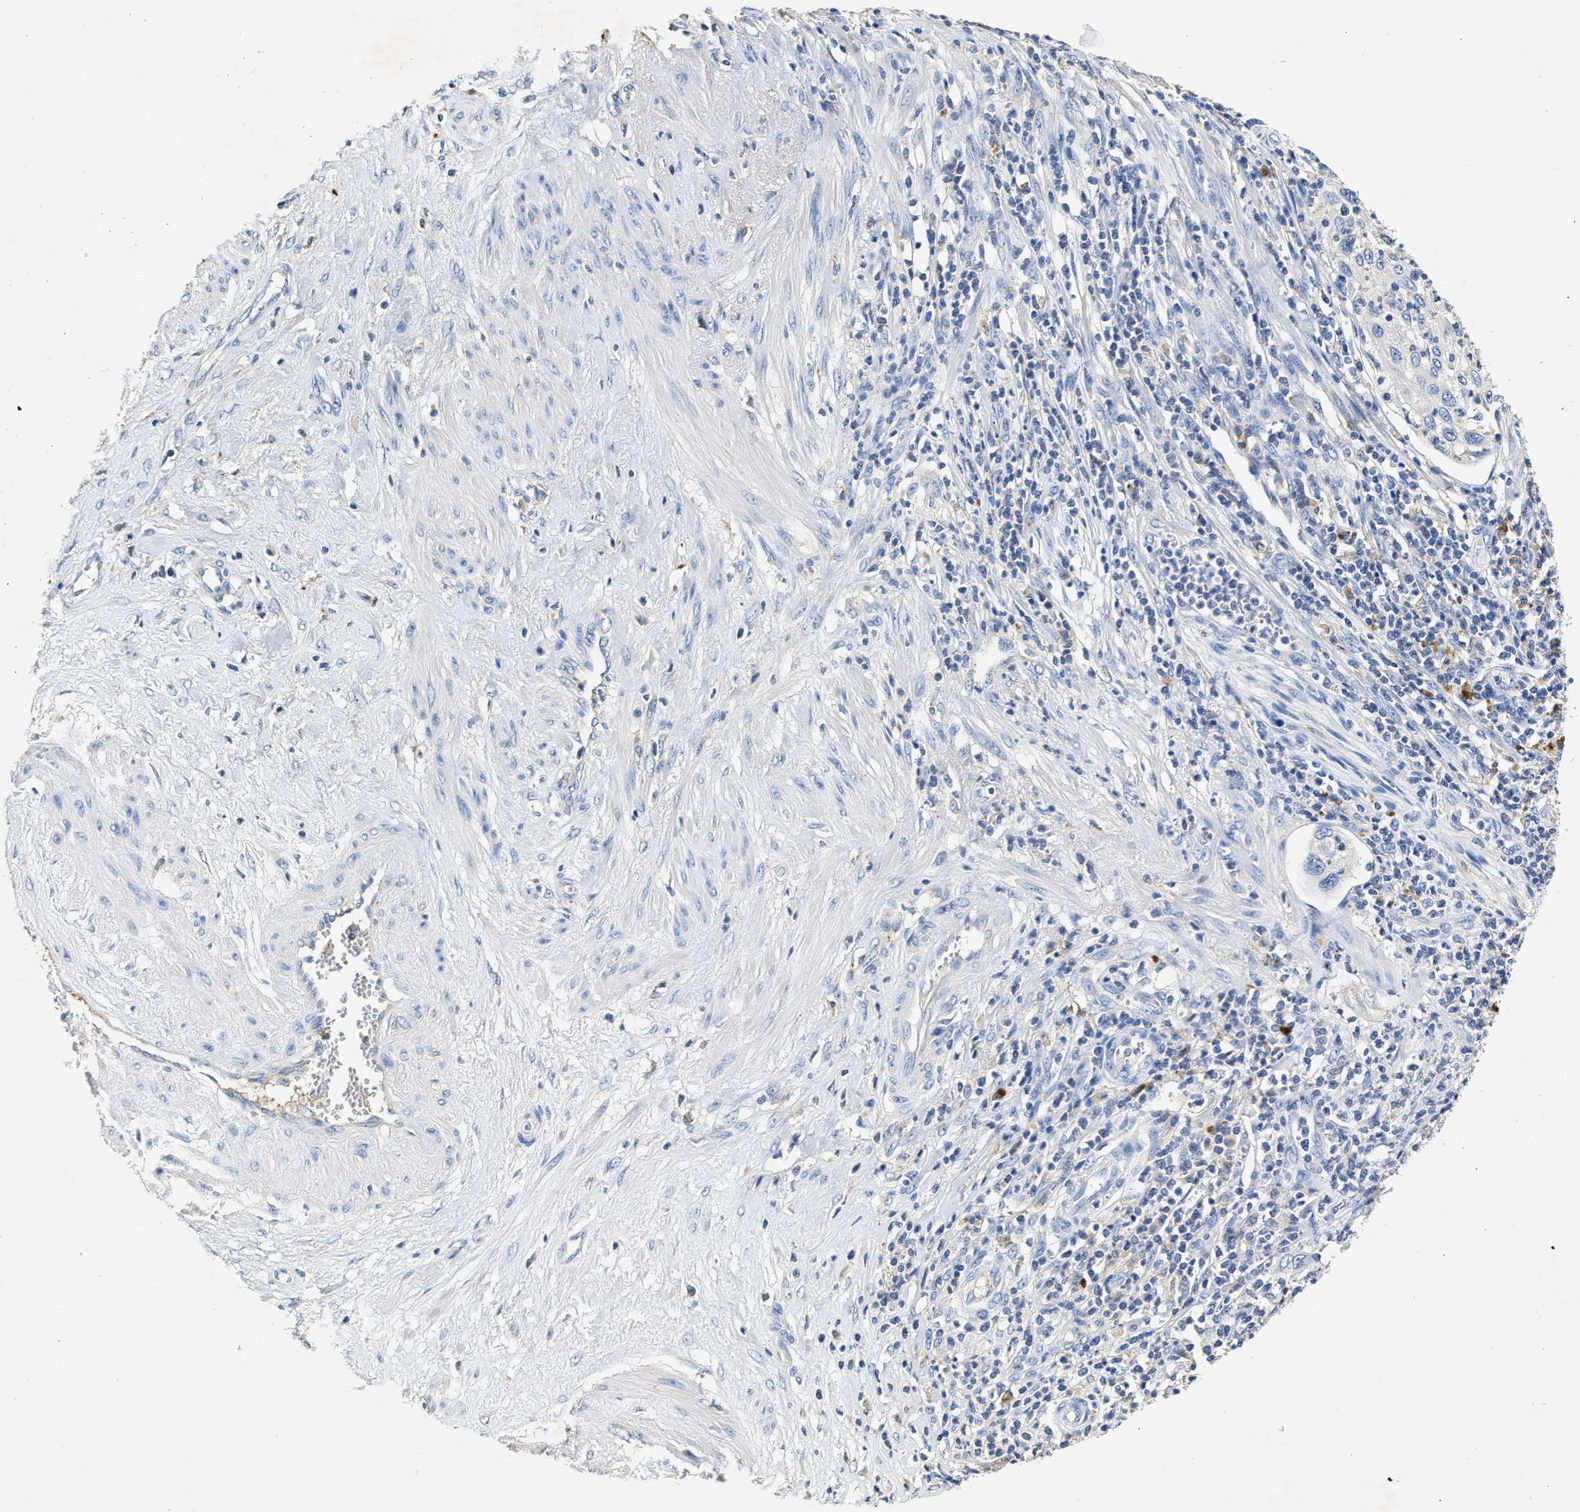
{"staining": {"intensity": "negative", "quantity": "none", "location": "none"}, "tissue": "cervical cancer", "cell_type": "Tumor cells", "image_type": "cancer", "snomed": [{"axis": "morphology", "description": "Squamous cell carcinoma, NOS"}, {"axis": "topography", "description": "Cervix"}], "caption": "High power microscopy image of an immunohistochemistry histopathology image of cervical cancer (squamous cell carcinoma), revealing no significant expression in tumor cells. The staining was performed using DAB to visualize the protein expression in brown, while the nuclei were stained in blue with hematoxylin (Magnification: 20x).", "gene": "SLCO2B1", "patient": {"sex": "female", "age": 70}}